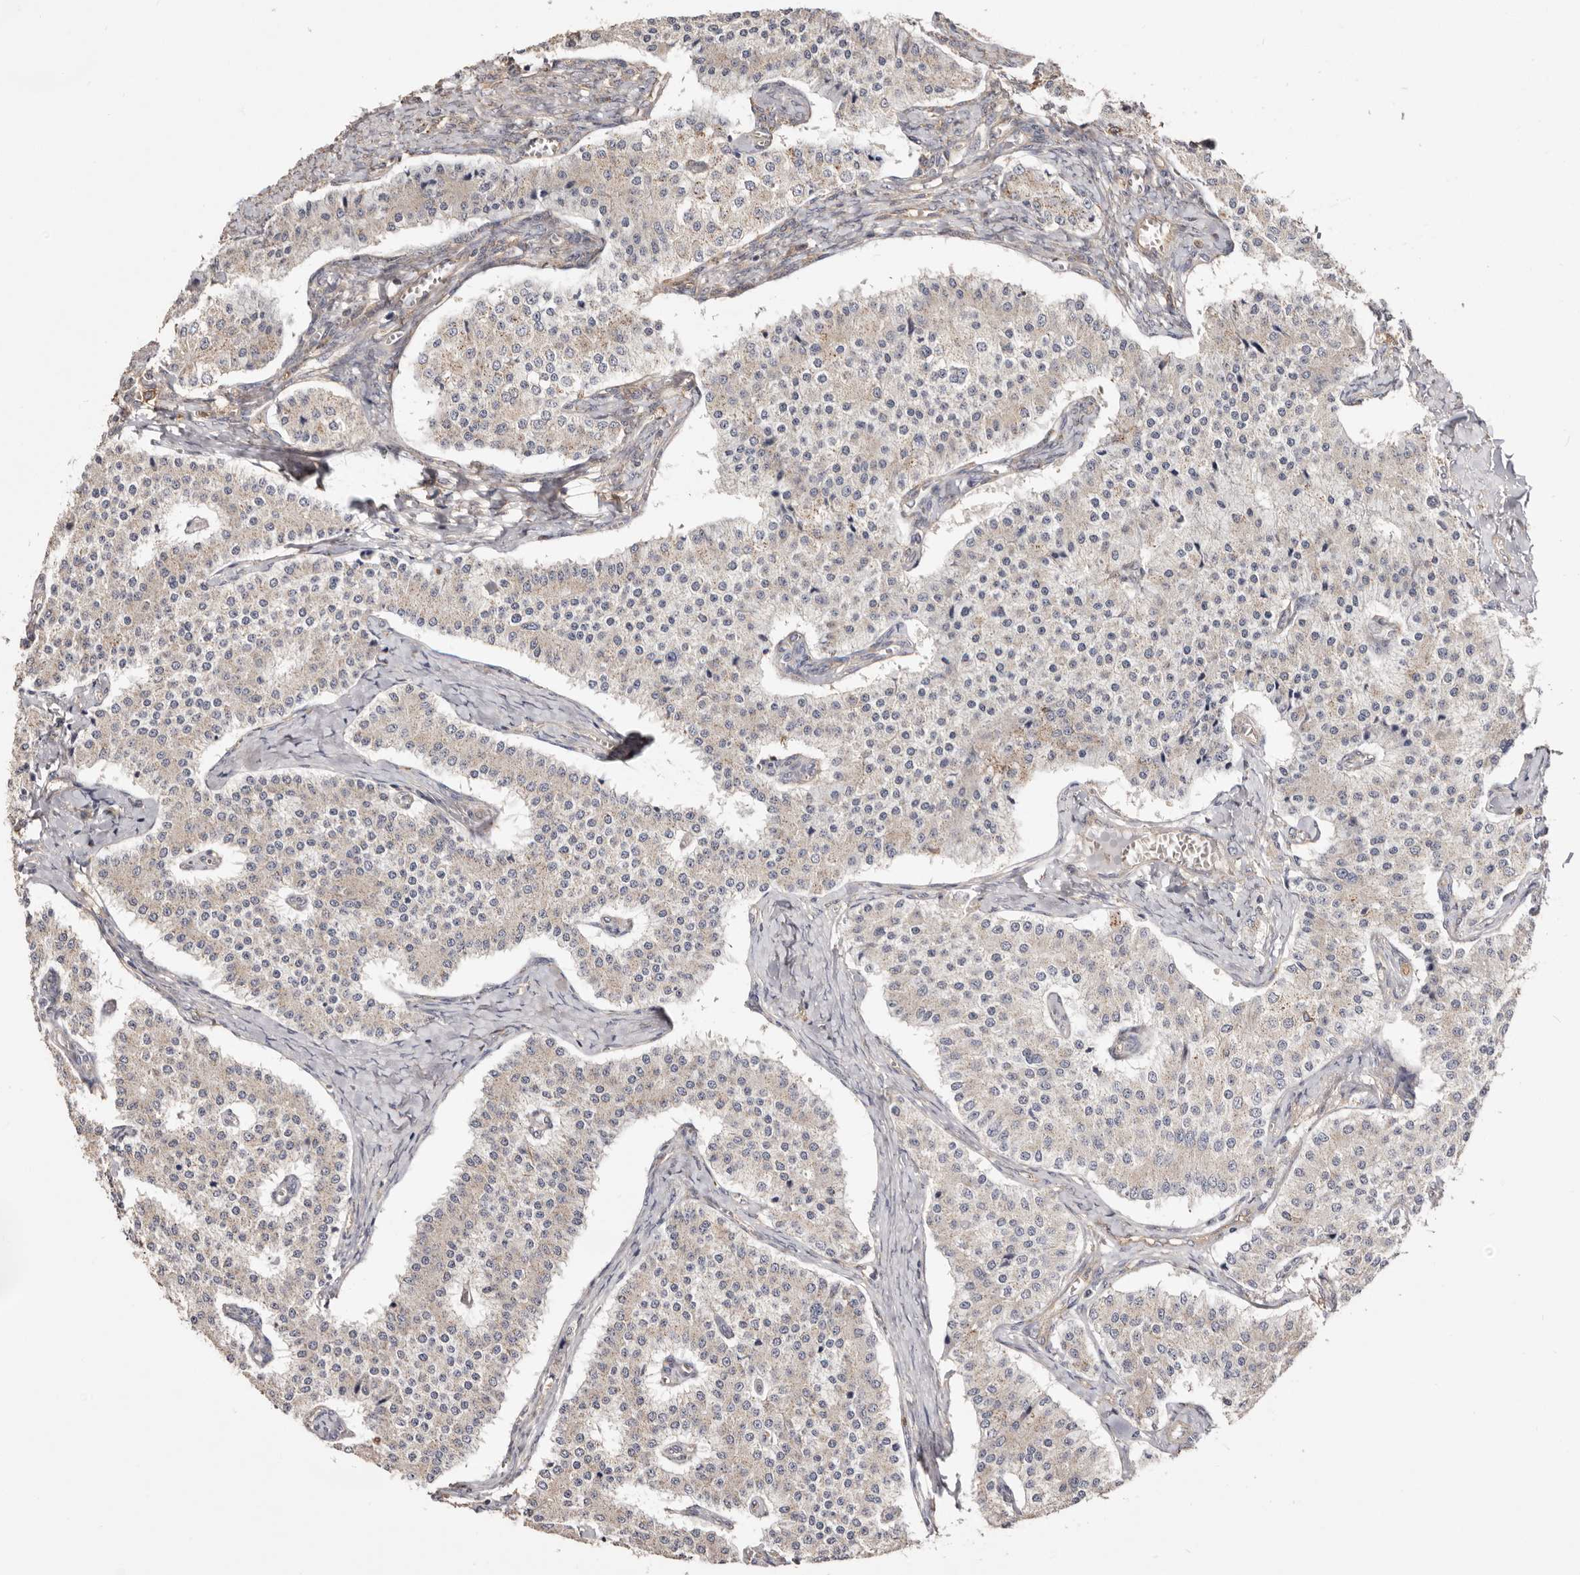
{"staining": {"intensity": "negative", "quantity": "none", "location": "none"}, "tissue": "carcinoid", "cell_type": "Tumor cells", "image_type": "cancer", "snomed": [{"axis": "morphology", "description": "Carcinoid, malignant, NOS"}, {"axis": "topography", "description": "Colon"}], "caption": "There is no significant positivity in tumor cells of carcinoid. (Brightfield microscopy of DAB IHC at high magnification).", "gene": "LRRC25", "patient": {"sex": "female", "age": 52}}